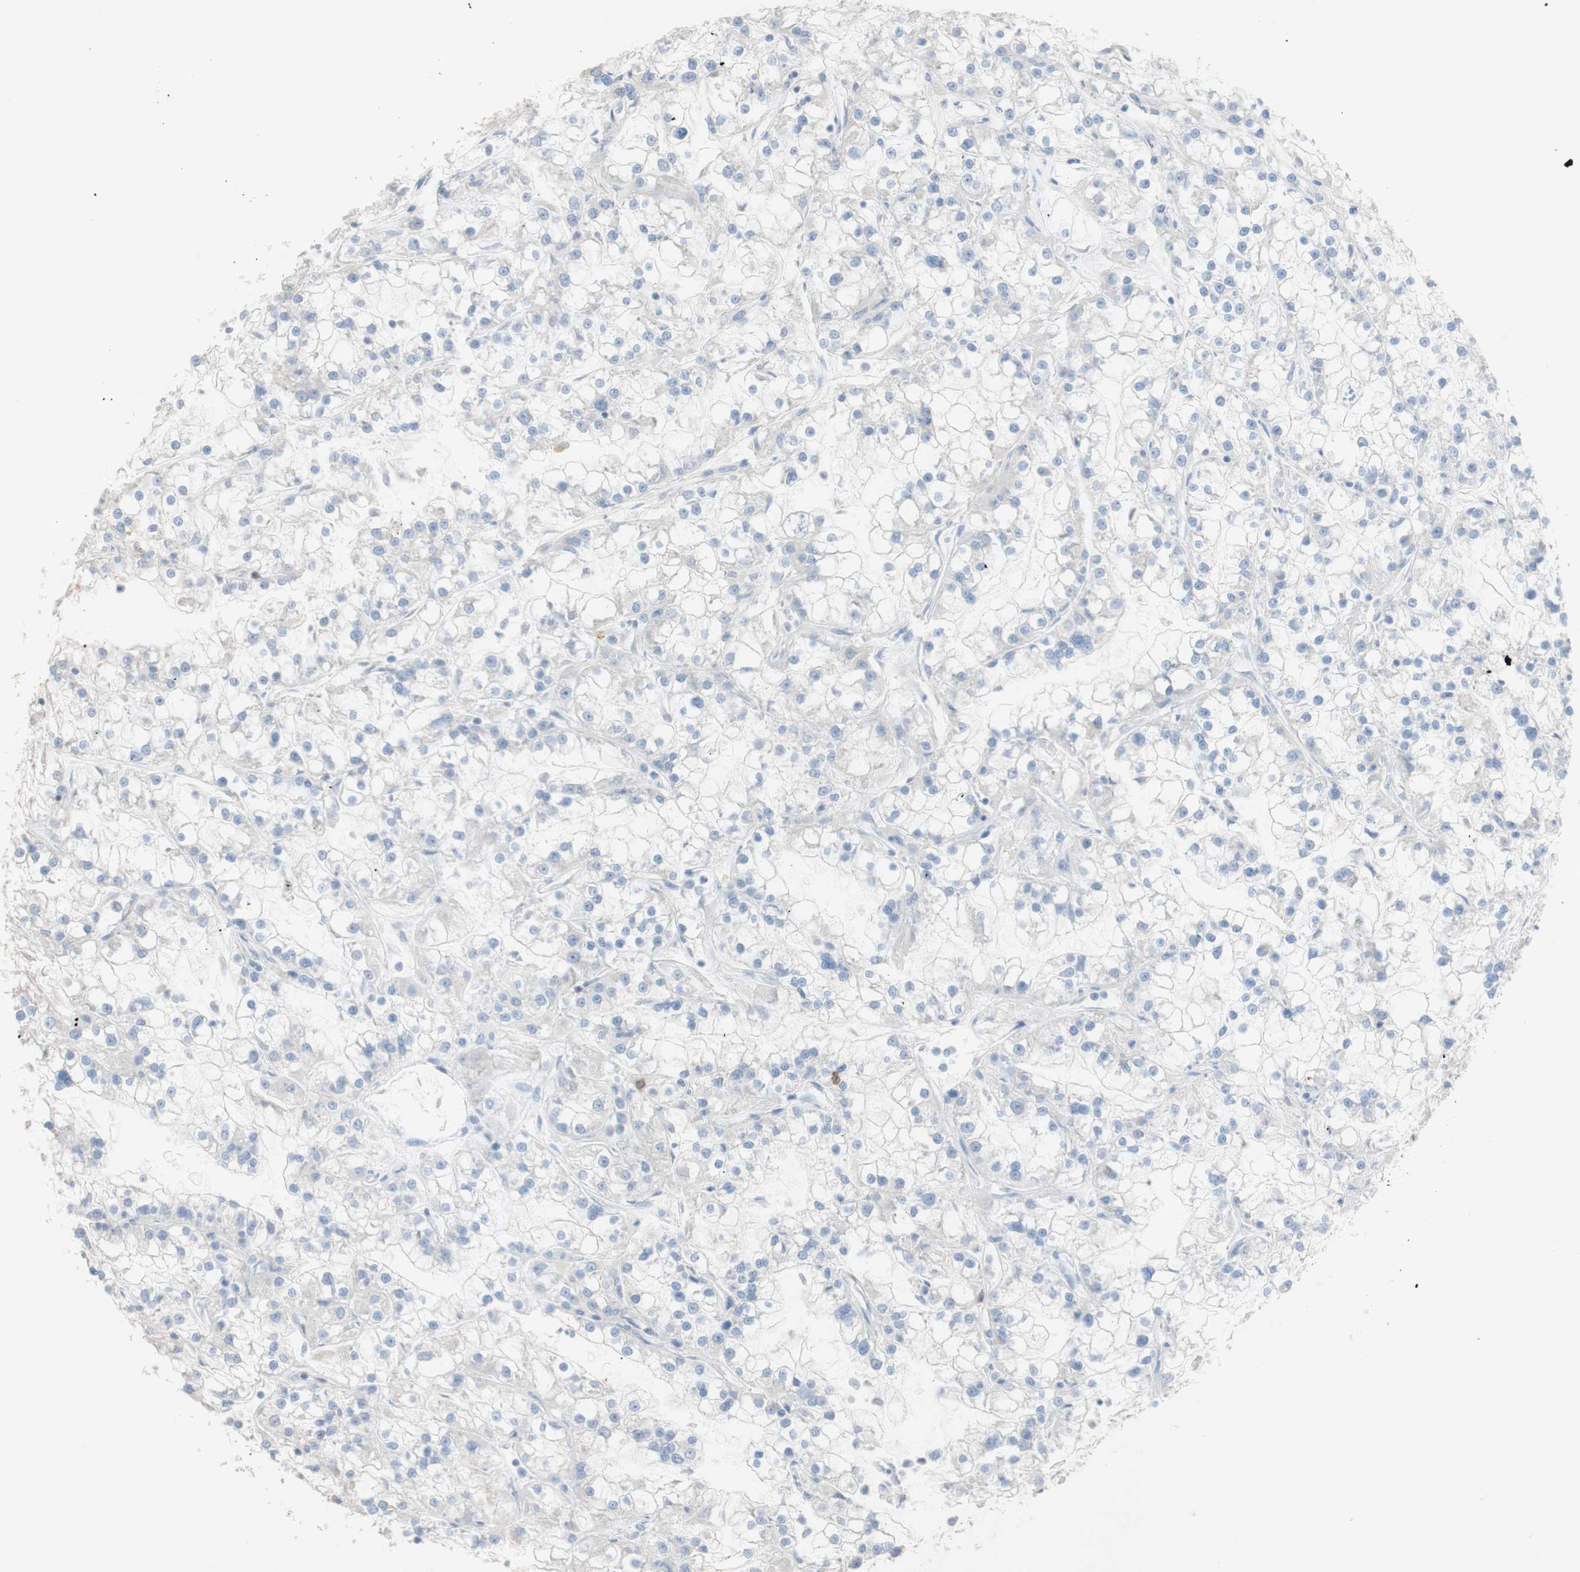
{"staining": {"intensity": "negative", "quantity": "none", "location": "none"}, "tissue": "renal cancer", "cell_type": "Tumor cells", "image_type": "cancer", "snomed": [{"axis": "morphology", "description": "Adenocarcinoma, NOS"}, {"axis": "topography", "description": "Kidney"}], "caption": "Immunohistochemical staining of human adenocarcinoma (renal) exhibits no significant staining in tumor cells.", "gene": "PACSIN1", "patient": {"sex": "female", "age": 52}}